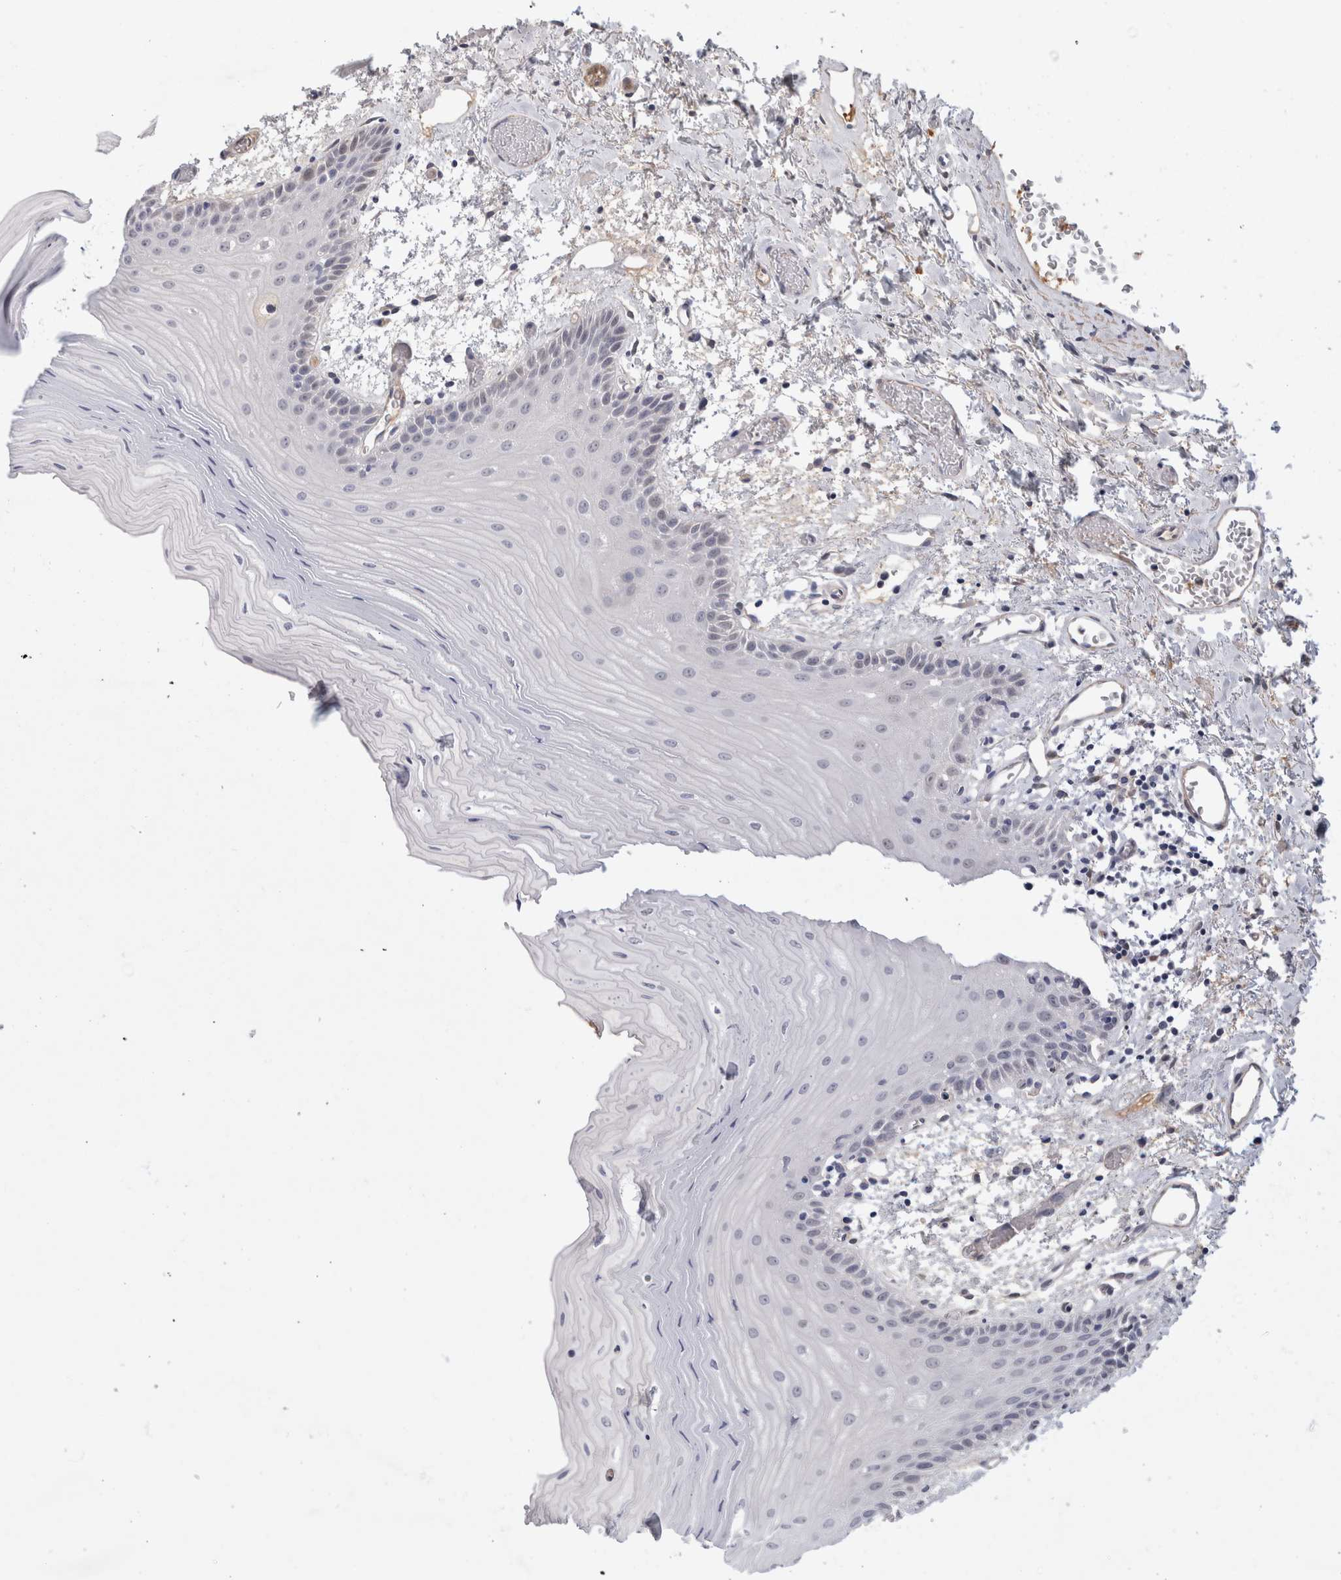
{"staining": {"intensity": "negative", "quantity": "none", "location": "none"}, "tissue": "oral mucosa", "cell_type": "Squamous epithelial cells", "image_type": "normal", "snomed": [{"axis": "morphology", "description": "Normal tissue, NOS"}, {"axis": "topography", "description": "Oral tissue"}], "caption": "This is a micrograph of IHC staining of benign oral mucosa, which shows no staining in squamous epithelial cells. (DAB immunohistochemistry (IHC) visualized using brightfield microscopy, high magnification).", "gene": "PGM1", "patient": {"sex": "male", "age": 52}}